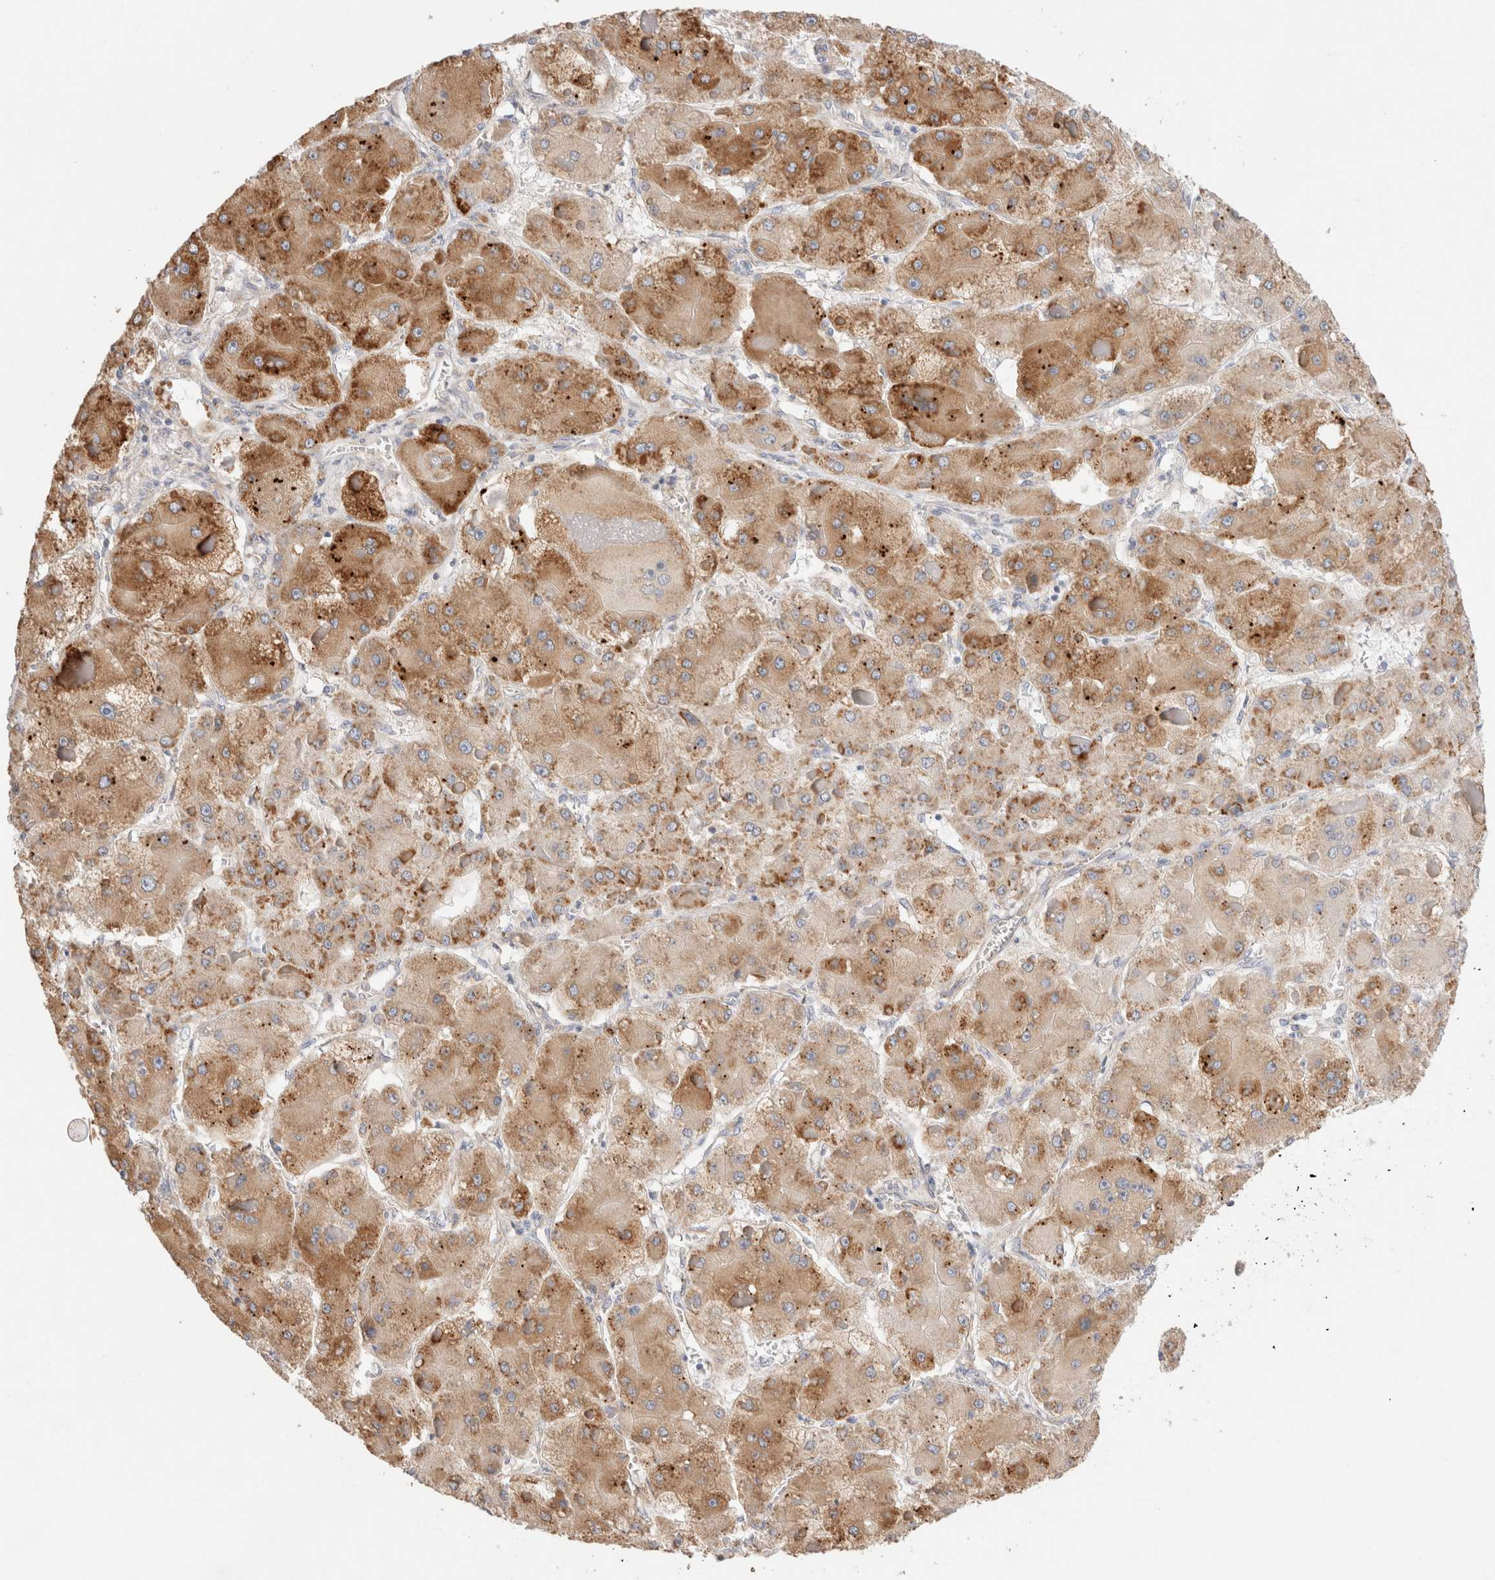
{"staining": {"intensity": "moderate", "quantity": ">75%", "location": "cytoplasmic/membranous"}, "tissue": "liver cancer", "cell_type": "Tumor cells", "image_type": "cancer", "snomed": [{"axis": "morphology", "description": "Carcinoma, Hepatocellular, NOS"}, {"axis": "topography", "description": "Liver"}], "caption": "A histopathology image of liver cancer stained for a protein displays moderate cytoplasmic/membranous brown staining in tumor cells. The protein is shown in brown color, while the nuclei are stained blue.", "gene": "PROS1", "patient": {"sex": "female", "age": 73}}